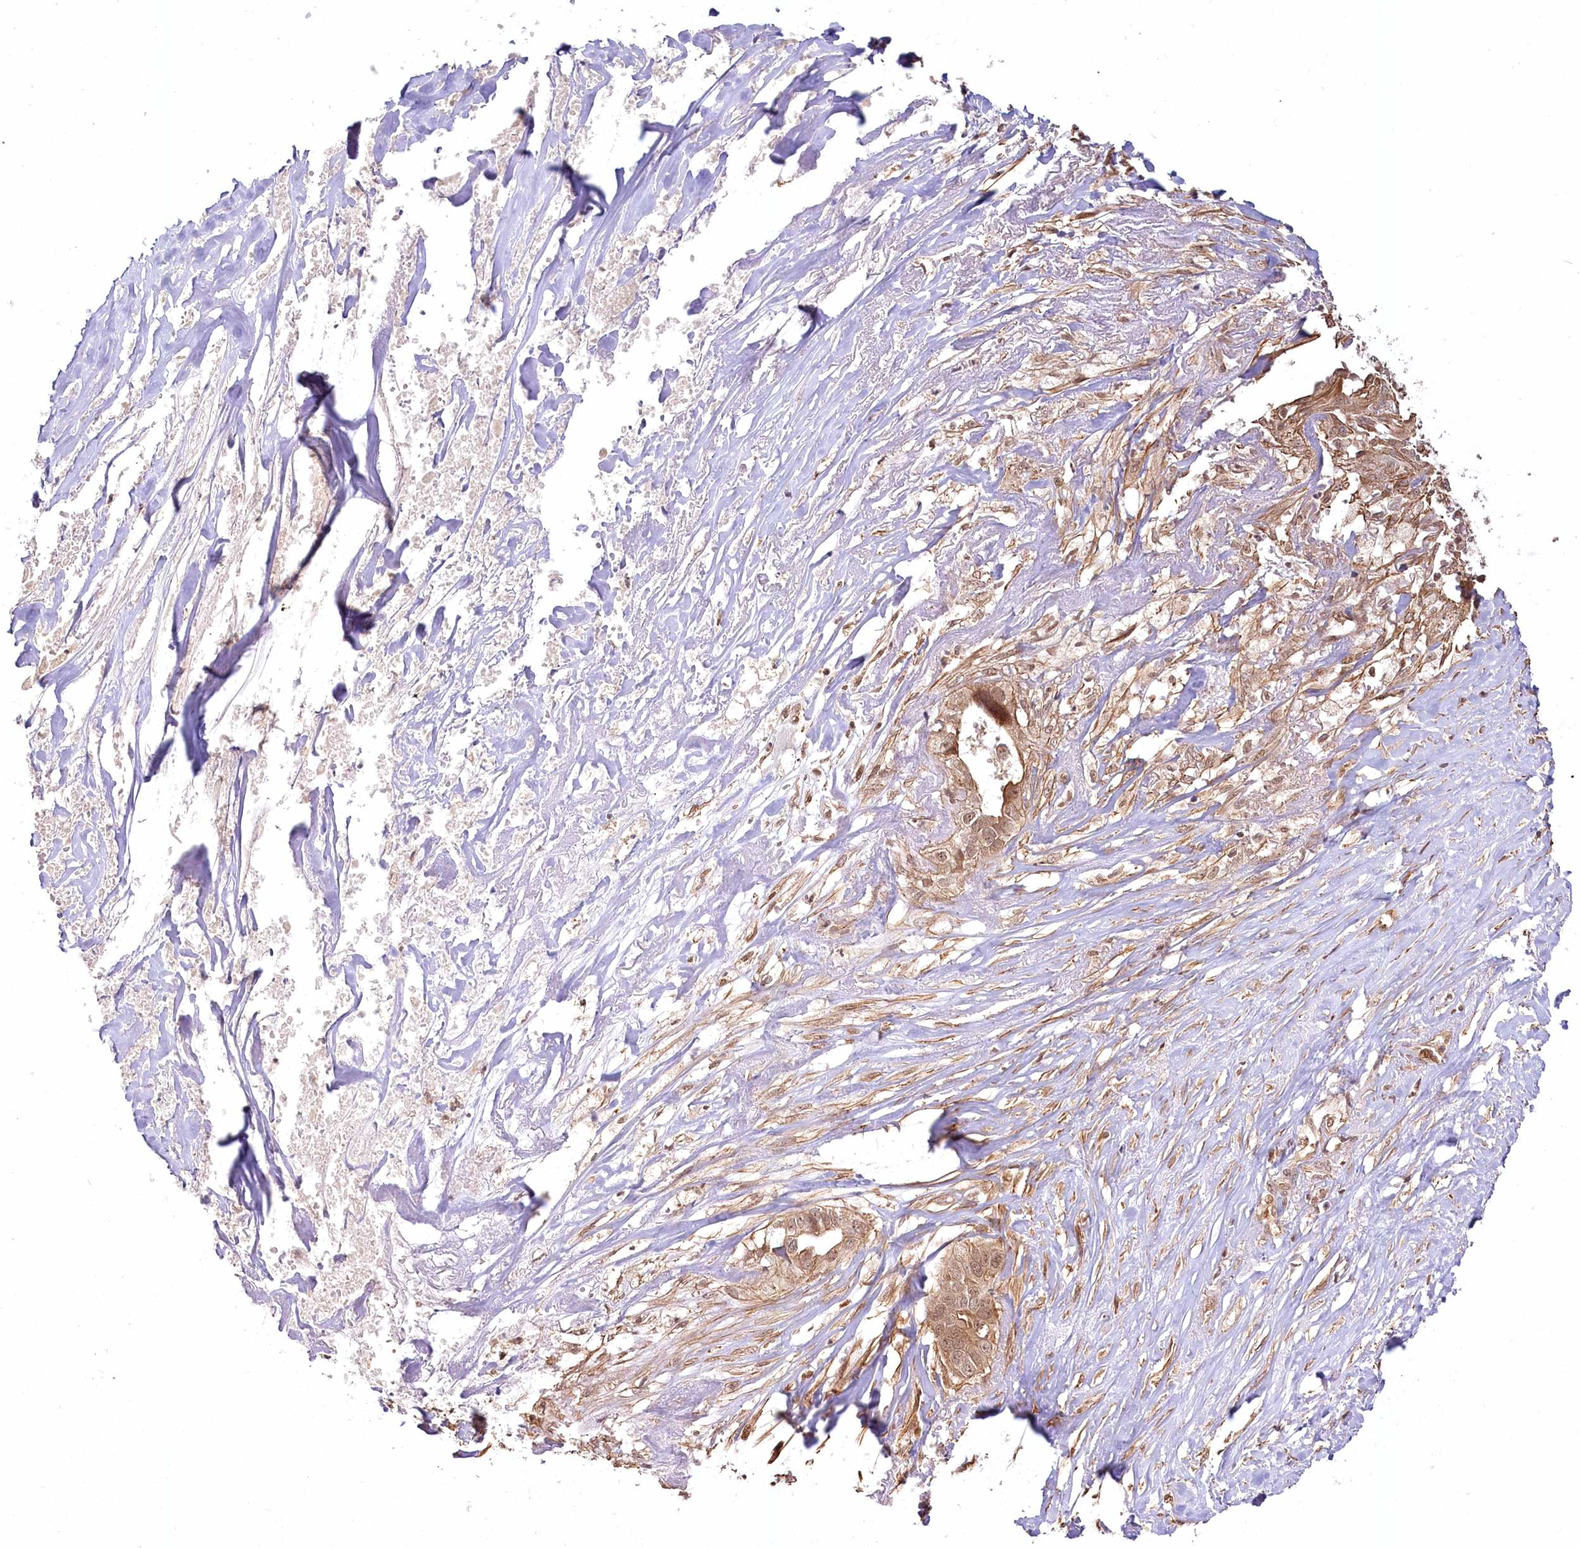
{"staining": {"intensity": "moderate", "quantity": ">75%", "location": "cytoplasmic/membranous"}, "tissue": "liver cancer", "cell_type": "Tumor cells", "image_type": "cancer", "snomed": [{"axis": "morphology", "description": "Cholangiocarcinoma"}, {"axis": "topography", "description": "Liver"}], "caption": "Immunohistochemistry (IHC) image of cholangiocarcinoma (liver) stained for a protein (brown), which demonstrates medium levels of moderate cytoplasmic/membranous expression in about >75% of tumor cells.", "gene": "R3HDM2", "patient": {"sex": "female", "age": 79}}